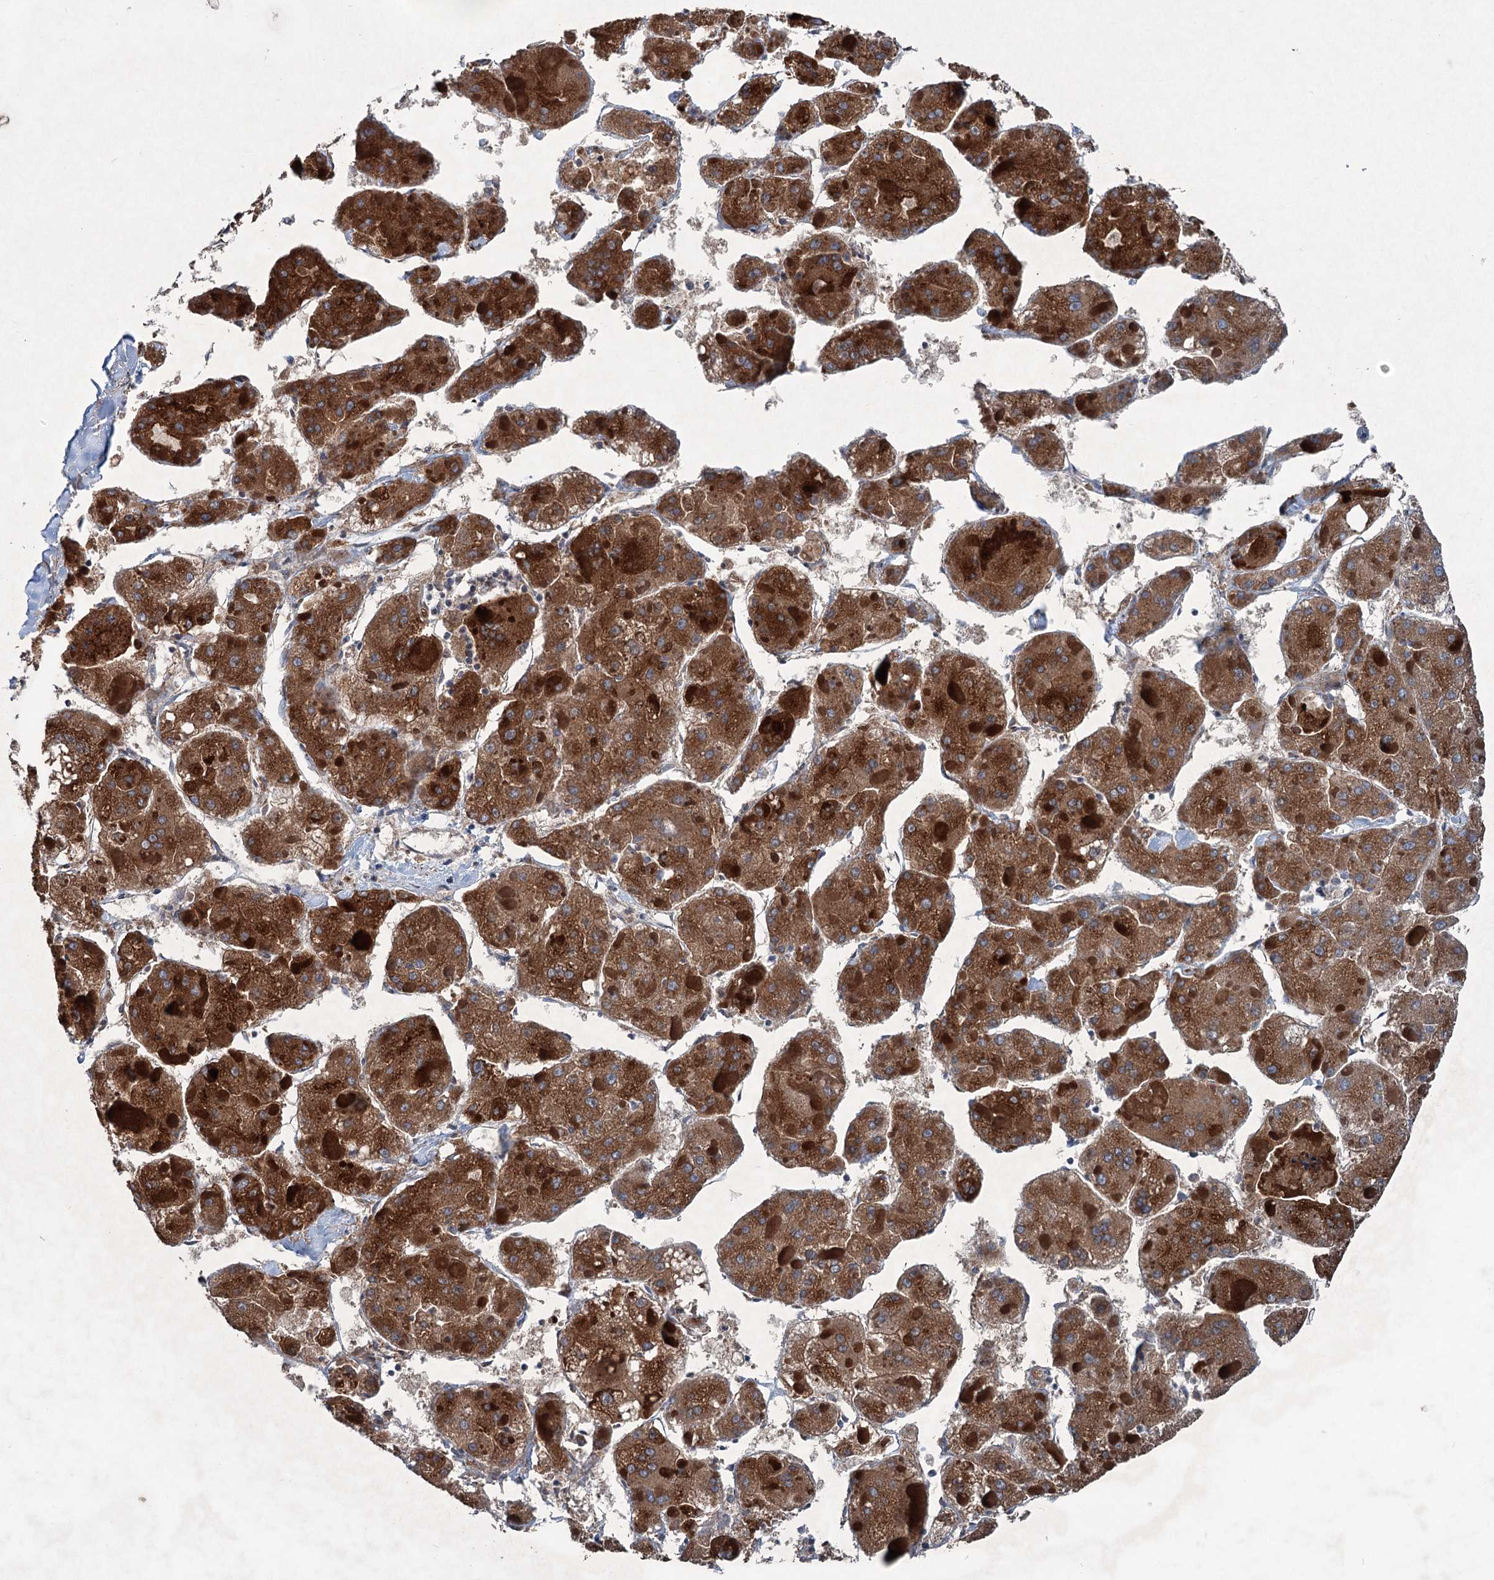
{"staining": {"intensity": "strong", "quantity": ">75%", "location": "cytoplasmic/membranous"}, "tissue": "liver cancer", "cell_type": "Tumor cells", "image_type": "cancer", "snomed": [{"axis": "morphology", "description": "Carcinoma, Hepatocellular, NOS"}, {"axis": "topography", "description": "Liver"}], "caption": "Immunohistochemical staining of liver hepatocellular carcinoma shows strong cytoplasmic/membranous protein expression in approximately >75% of tumor cells. The protein of interest is stained brown, and the nuclei are stained in blue (DAB (3,3'-diaminobenzidine) IHC with brightfield microscopy, high magnification).", "gene": "CALCOCO1", "patient": {"sex": "female", "age": 73}}